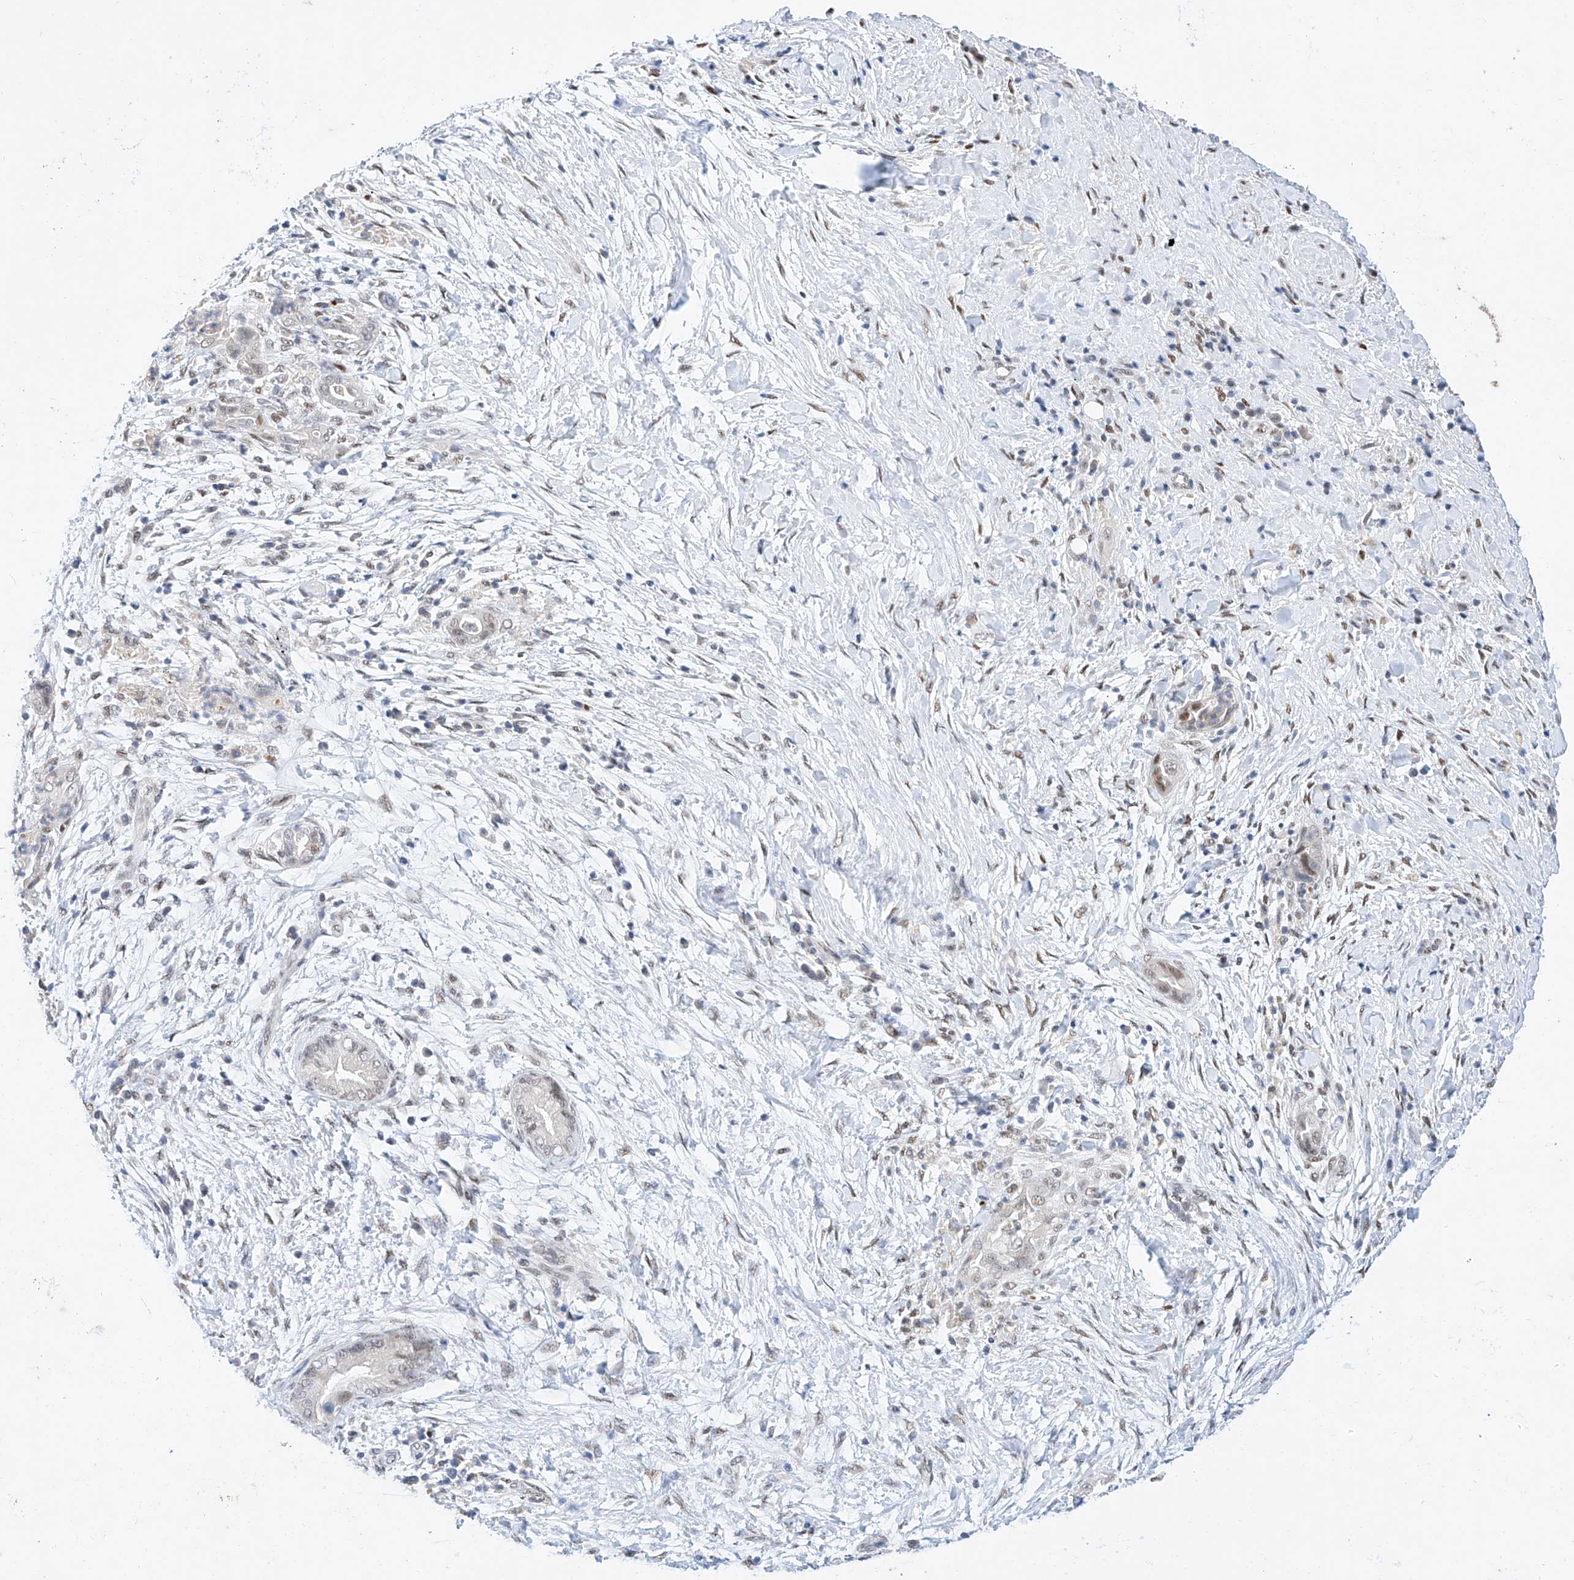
{"staining": {"intensity": "moderate", "quantity": "<25%", "location": "nuclear"}, "tissue": "pancreatic cancer", "cell_type": "Tumor cells", "image_type": "cancer", "snomed": [{"axis": "morphology", "description": "Adenocarcinoma, NOS"}, {"axis": "topography", "description": "Pancreas"}], "caption": "IHC micrograph of human pancreatic adenocarcinoma stained for a protein (brown), which shows low levels of moderate nuclear positivity in about <25% of tumor cells.", "gene": "KCNJ1", "patient": {"sex": "male", "age": 75}}